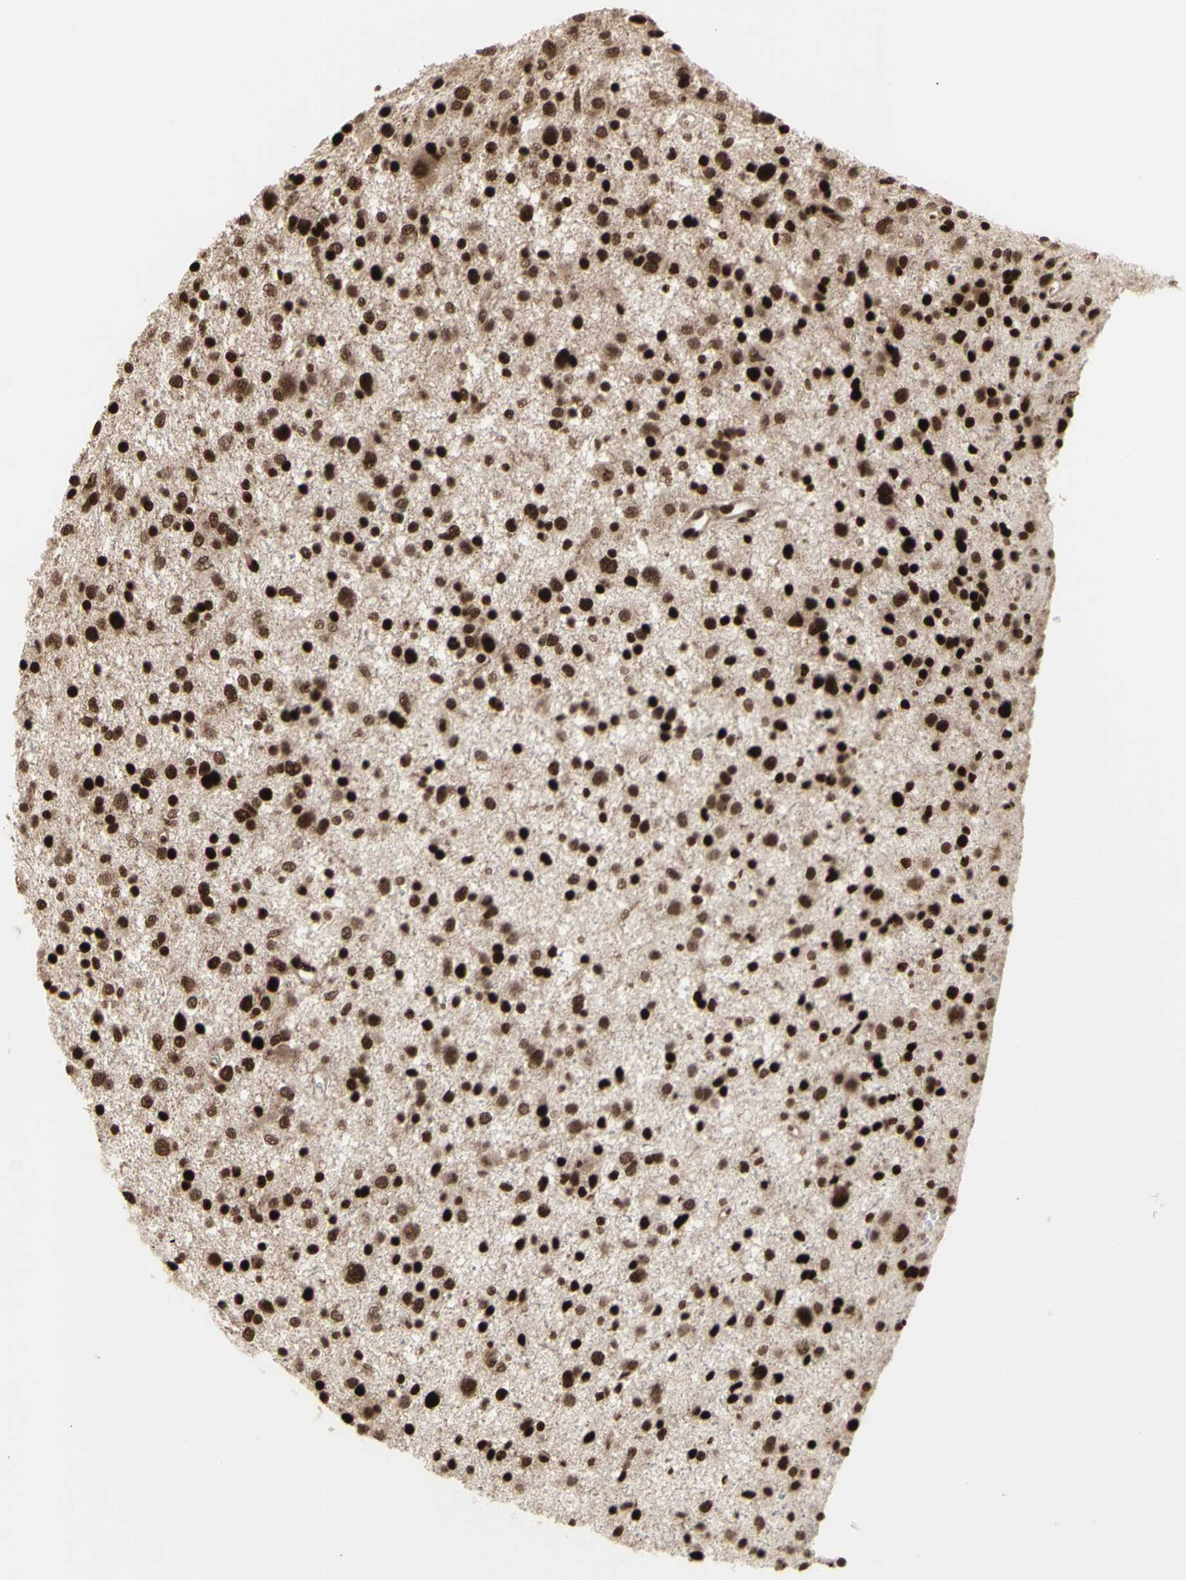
{"staining": {"intensity": "strong", "quantity": ">75%", "location": "cytoplasmic/membranous,nuclear"}, "tissue": "glioma", "cell_type": "Tumor cells", "image_type": "cancer", "snomed": [{"axis": "morphology", "description": "Glioma, malignant, Low grade"}, {"axis": "topography", "description": "Brain"}], "caption": "Immunohistochemical staining of low-grade glioma (malignant) exhibits high levels of strong cytoplasmic/membranous and nuclear protein expression in approximately >75% of tumor cells. The protein is stained brown, and the nuclei are stained in blue (DAB IHC with brightfield microscopy, high magnification).", "gene": "CBX1", "patient": {"sex": "female", "age": 37}}